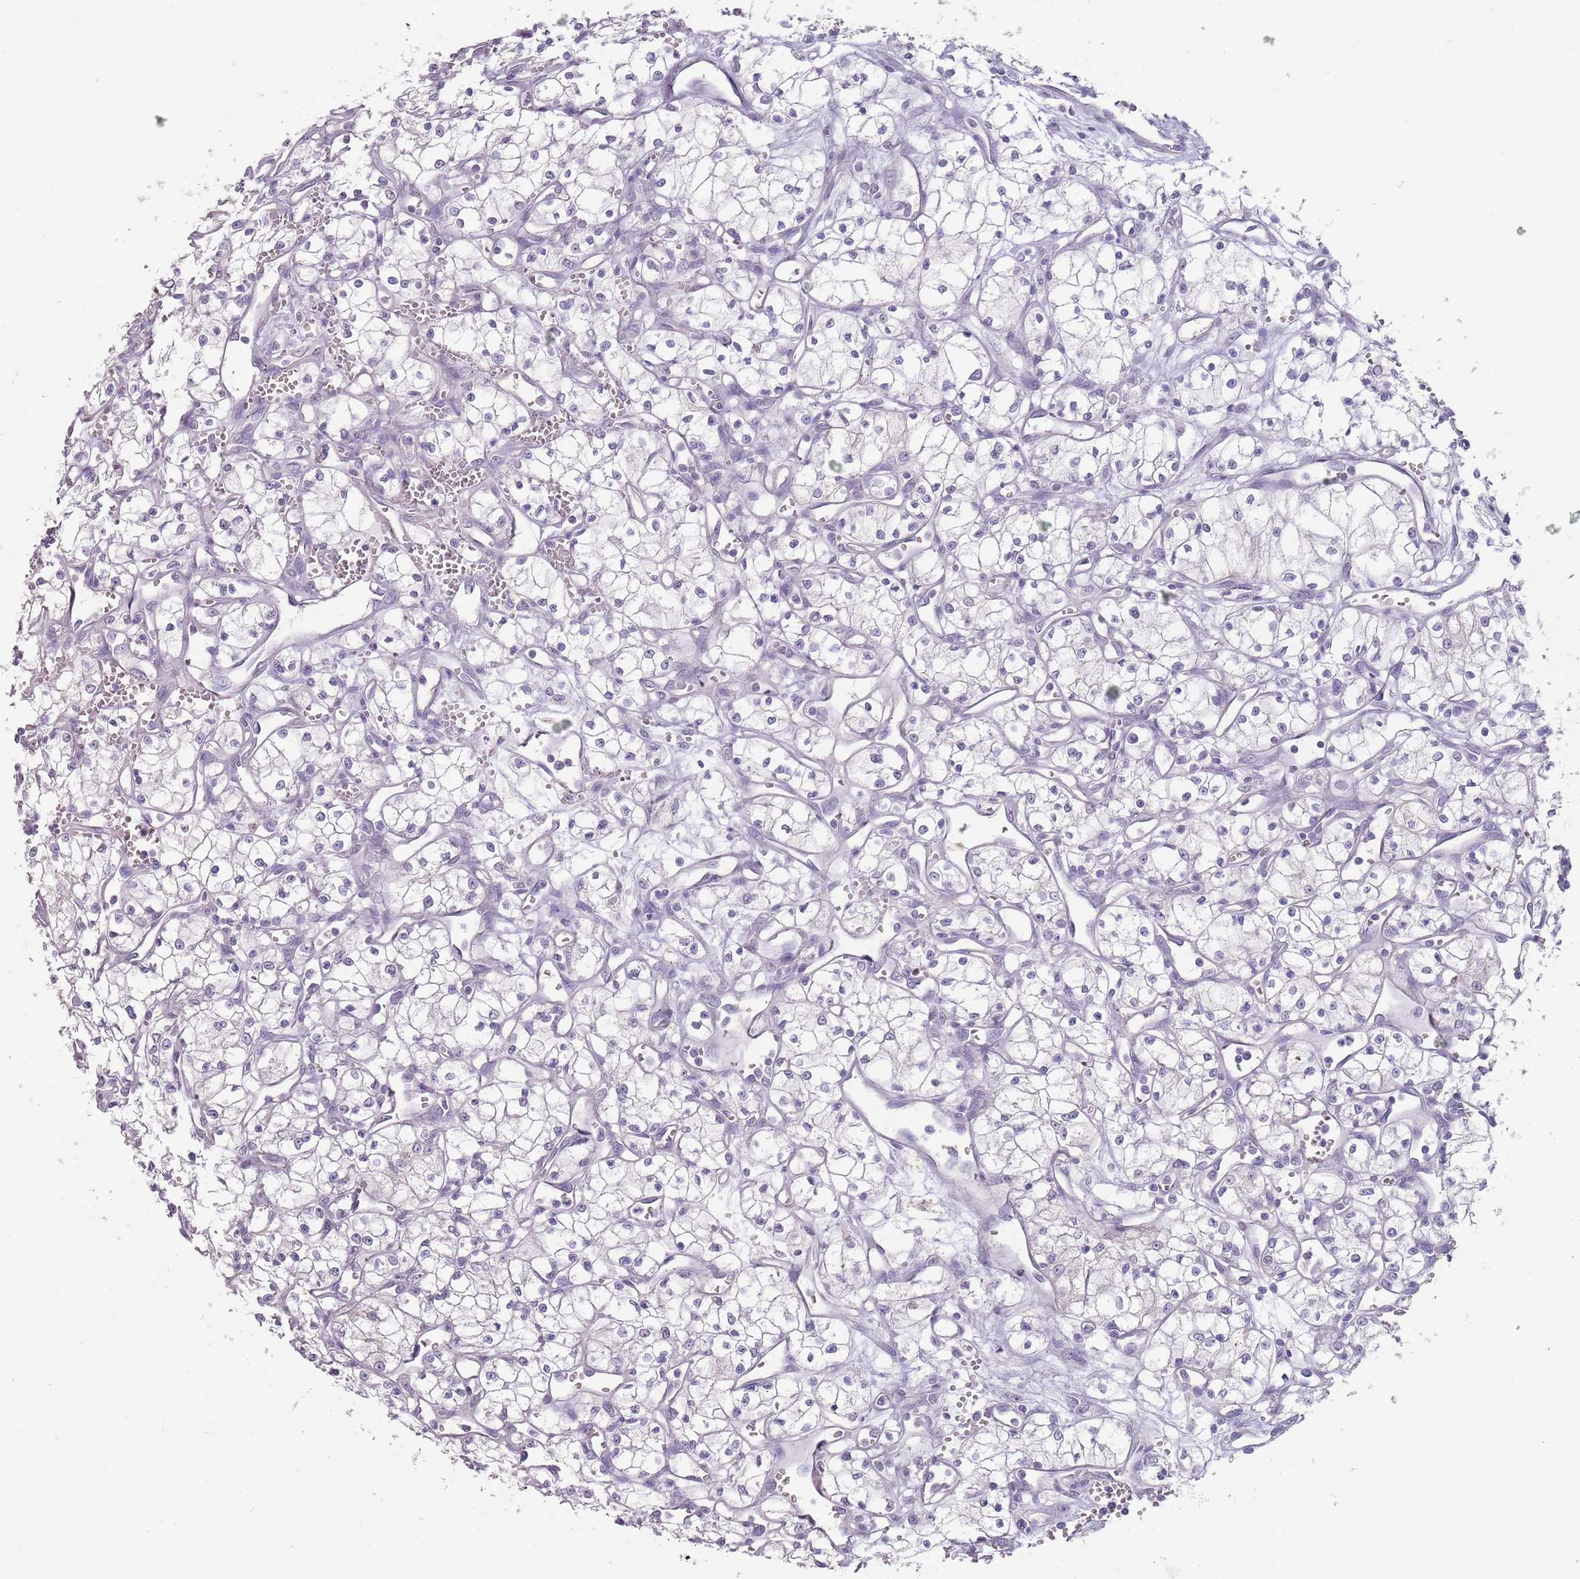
{"staining": {"intensity": "negative", "quantity": "none", "location": "none"}, "tissue": "renal cancer", "cell_type": "Tumor cells", "image_type": "cancer", "snomed": [{"axis": "morphology", "description": "Adenocarcinoma, NOS"}, {"axis": "topography", "description": "Kidney"}], "caption": "Immunohistochemical staining of adenocarcinoma (renal) shows no significant expression in tumor cells.", "gene": "STYK1", "patient": {"sex": "male", "age": 59}}